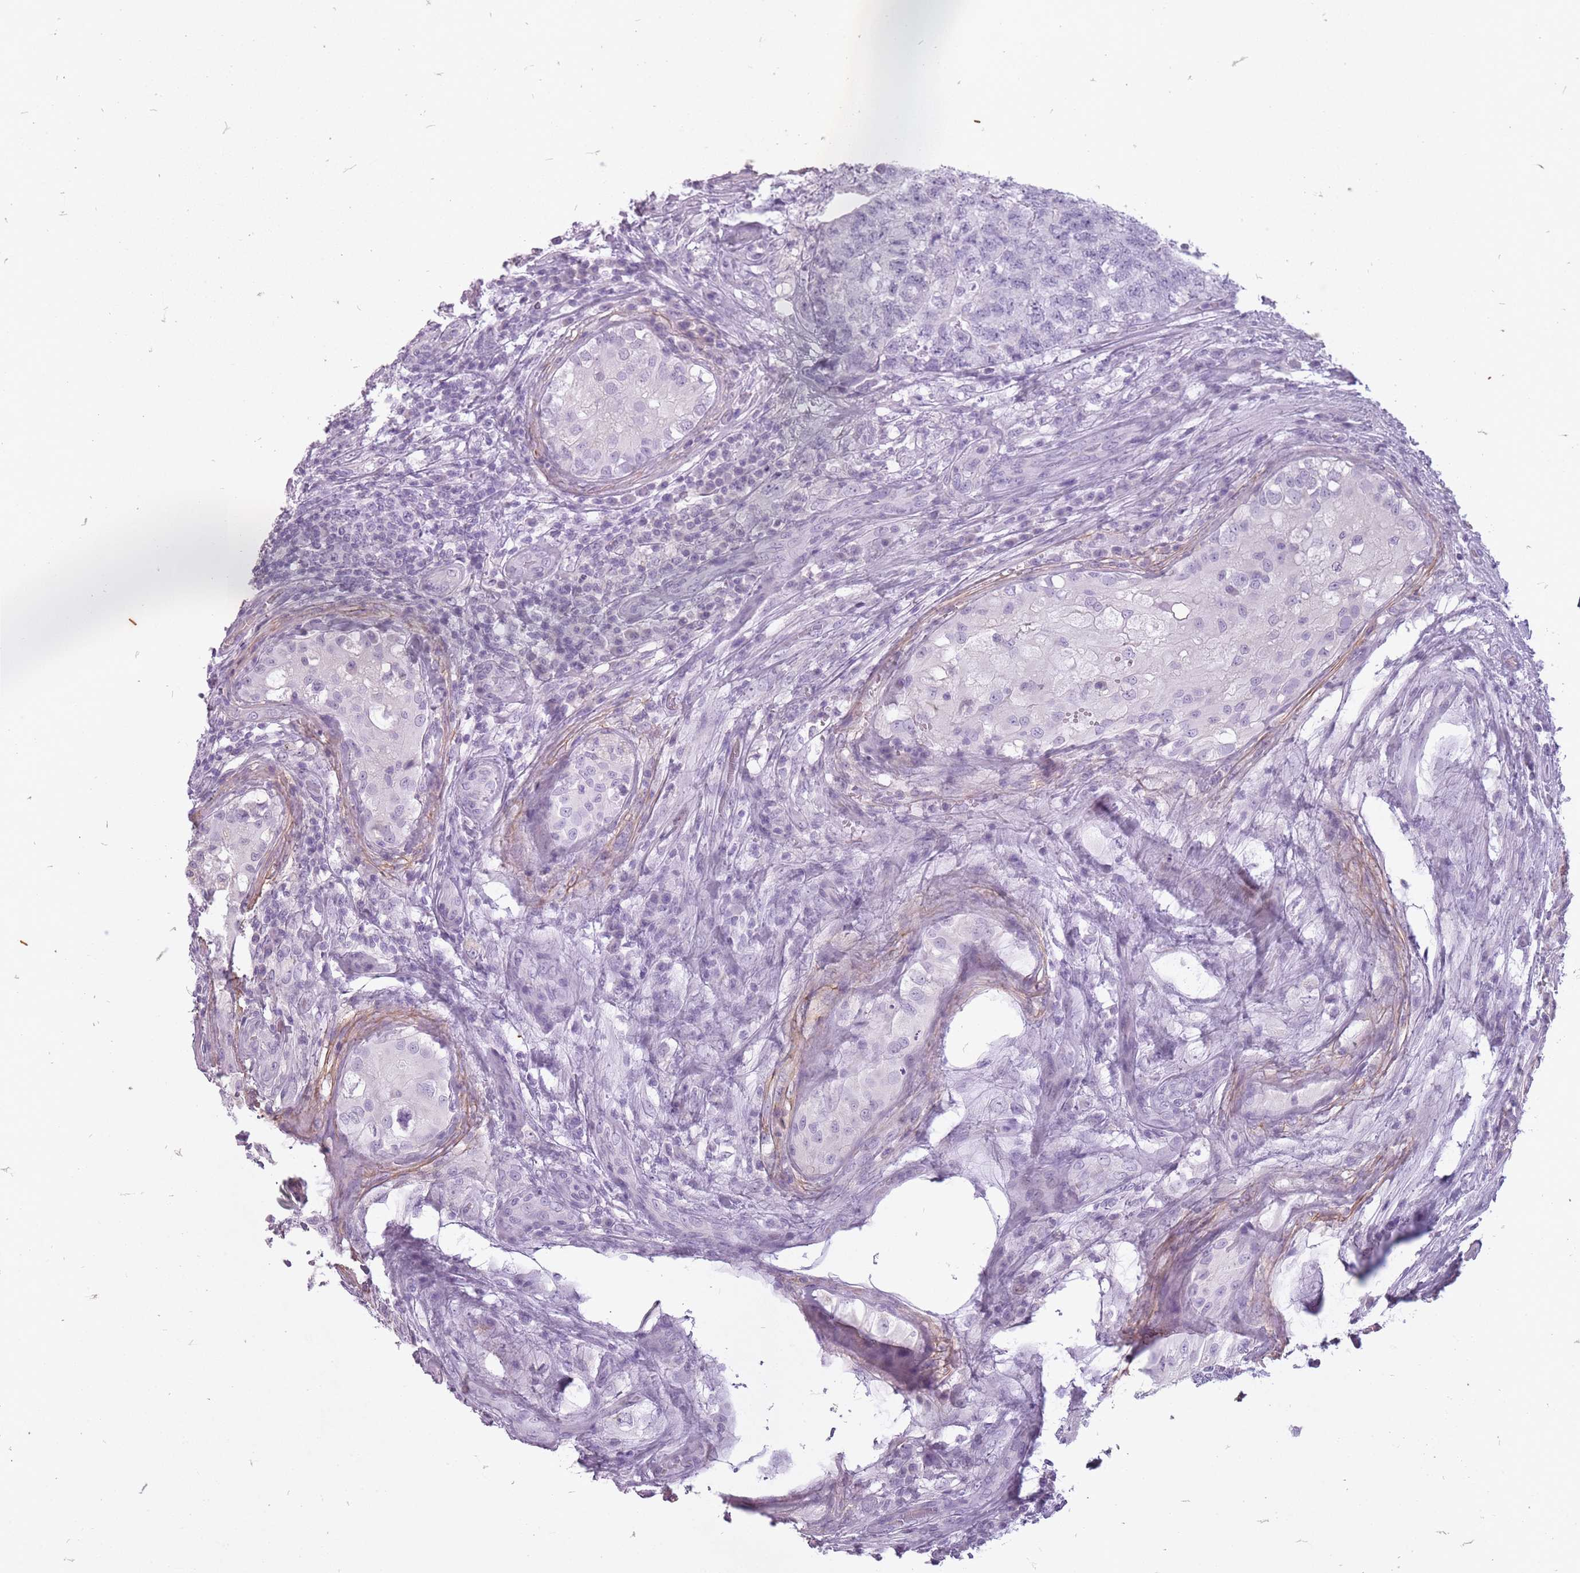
{"staining": {"intensity": "negative", "quantity": "none", "location": "none"}, "tissue": "testis cancer", "cell_type": "Tumor cells", "image_type": "cancer", "snomed": [{"axis": "morphology", "description": "Carcinoma, Embryonal, NOS"}, {"axis": "topography", "description": "Testis"}], "caption": "The immunohistochemistry (IHC) histopathology image has no significant staining in tumor cells of embryonal carcinoma (testis) tissue.", "gene": "RFX4", "patient": {"sex": "male", "age": 31}}